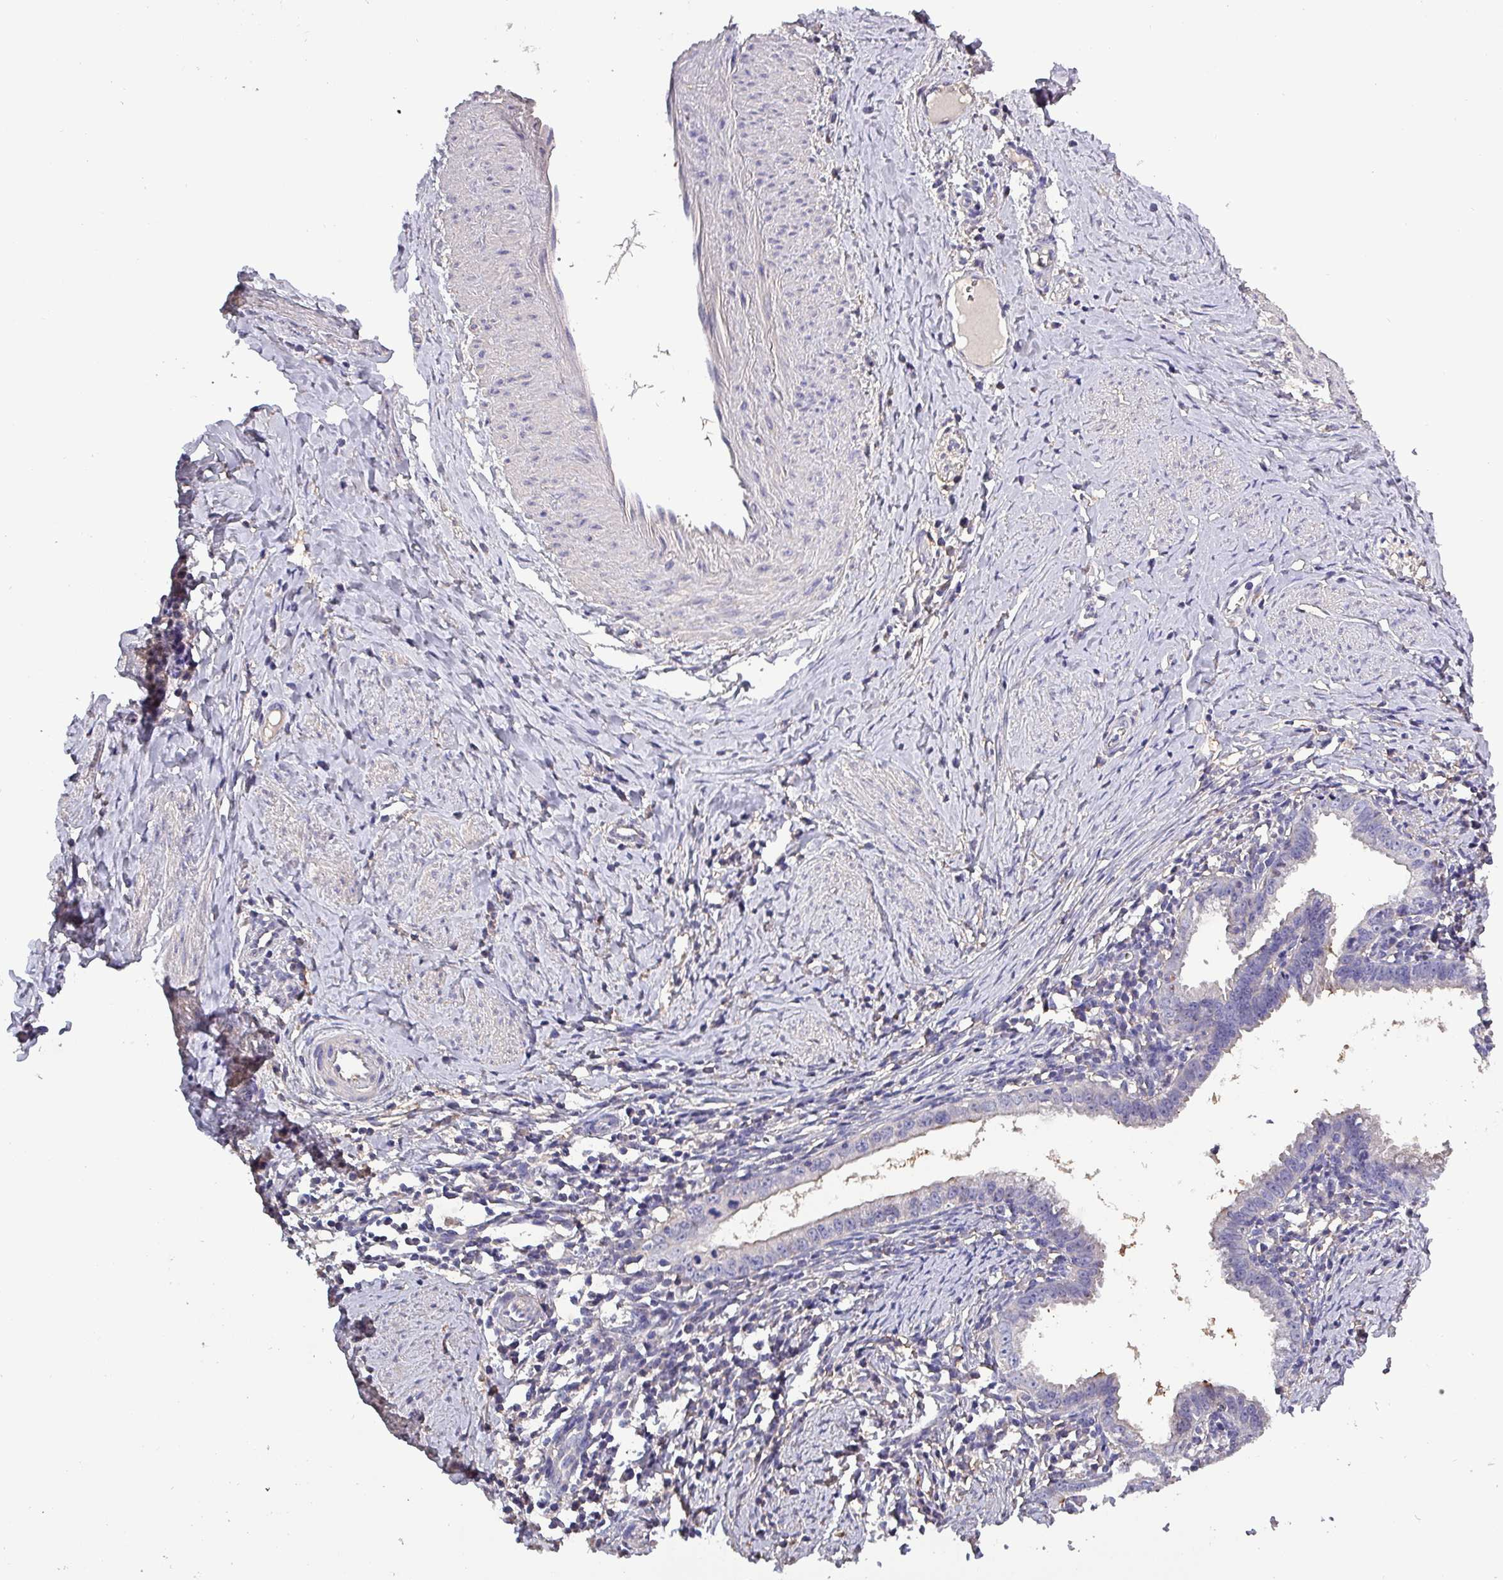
{"staining": {"intensity": "negative", "quantity": "none", "location": "none"}, "tissue": "cervical cancer", "cell_type": "Tumor cells", "image_type": "cancer", "snomed": [{"axis": "morphology", "description": "Adenocarcinoma, NOS"}, {"axis": "topography", "description": "Cervix"}], "caption": "Immunohistochemistry (IHC) of human cervical cancer (adenocarcinoma) displays no positivity in tumor cells.", "gene": "HTRA4", "patient": {"sex": "female", "age": 36}}